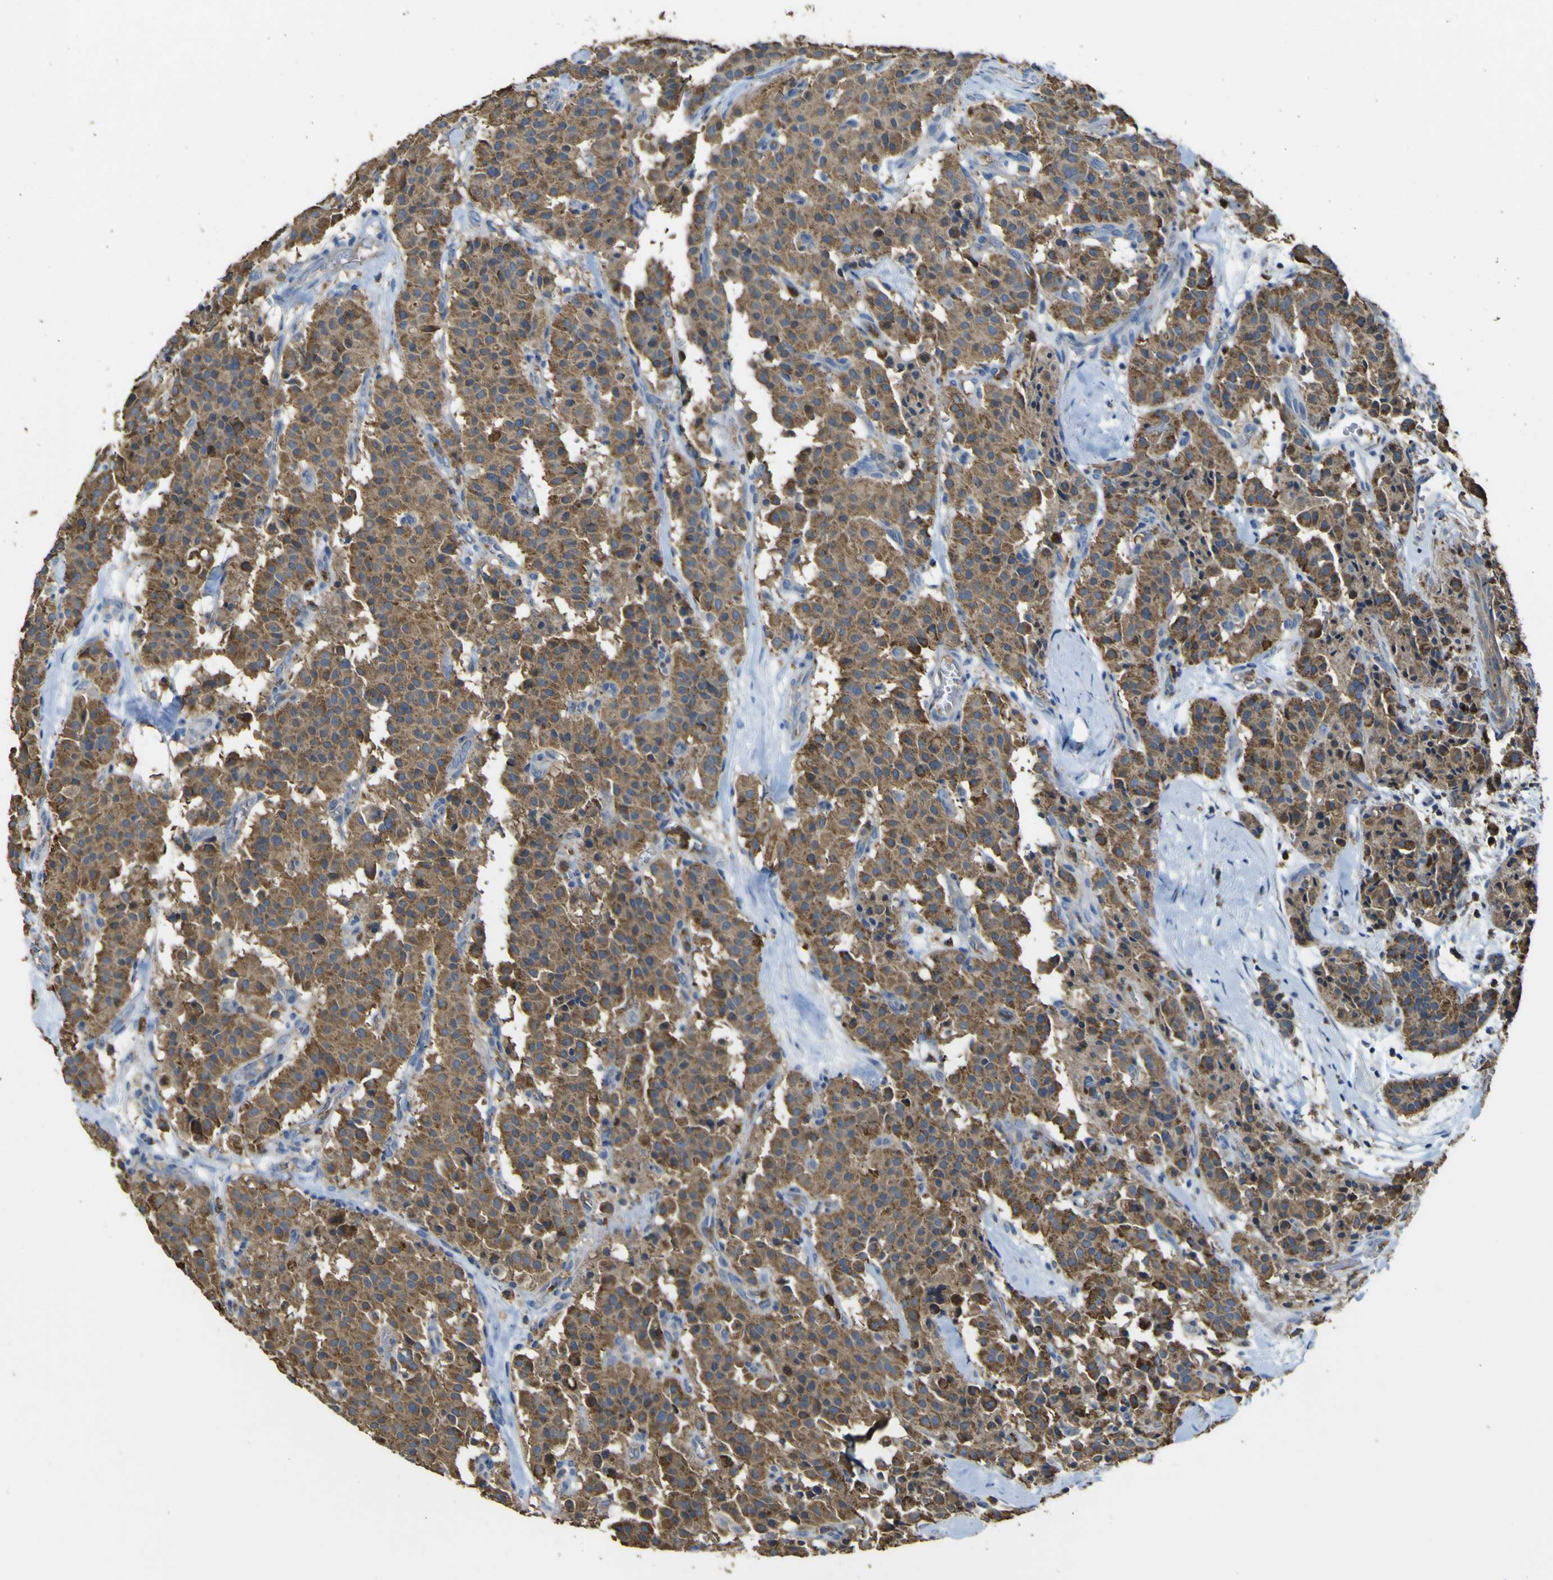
{"staining": {"intensity": "strong", "quantity": ">75%", "location": "cytoplasmic/membranous"}, "tissue": "carcinoid", "cell_type": "Tumor cells", "image_type": "cancer", "snomed": [{"axis": "morphology", "description": "Carcinoid, malignant, NOS"}, {"axis": "topography", "description": "Lung"}], "caption": "IHC micrograph of human carcinoid stained for a protein (brown), which displays high levels of strong cytoplasmic/membranous staining in approximately >75% of tumor cells.", "gene": "ACSL3", "patient": {"sex": "male", "age": 30}}